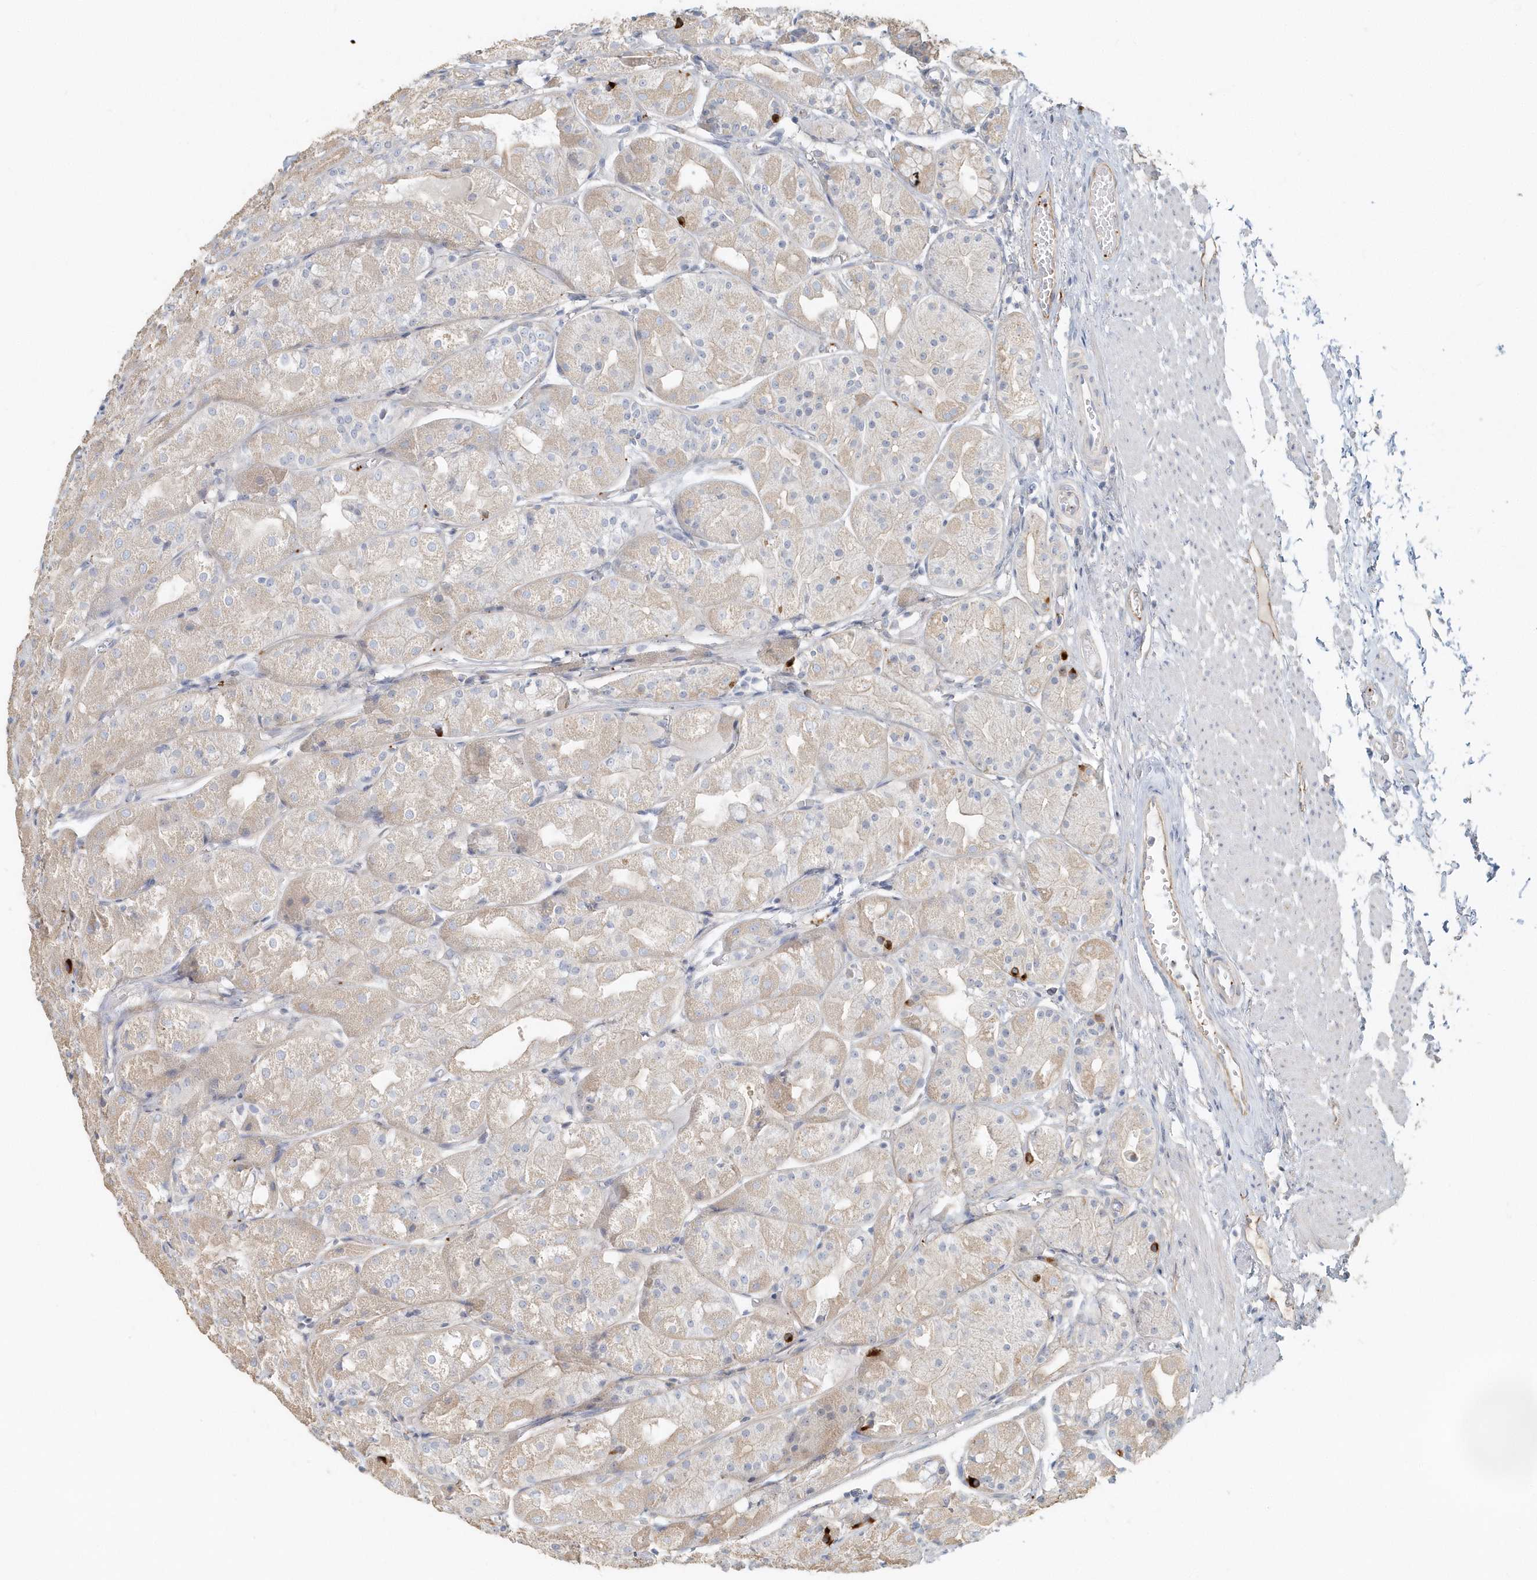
{"staining": {"intensity": "weak", "quantity": "25%-75%", "location": "cytoplasmic/membranous"}, "tissue": "stomach", "cell_type": "Glandular cells", "image_type": "normal", "snomed": [{"axis": "morphology", "description": "Normal tissue, NOS"}, {"axis": "topography", "description": "Stomach, upper"}], "caption": "Immunohistochemical staining of benign stomach shows low levels of weak cytoplasmic/membranous staining in about 25%-75% of glandular cells. (DAB (3,3'-diaminobenzidine) IHC with brightfield microscopy, high magnification).", "gene": "MMRN1", "patient": {"sex": "male", "age": 72}}